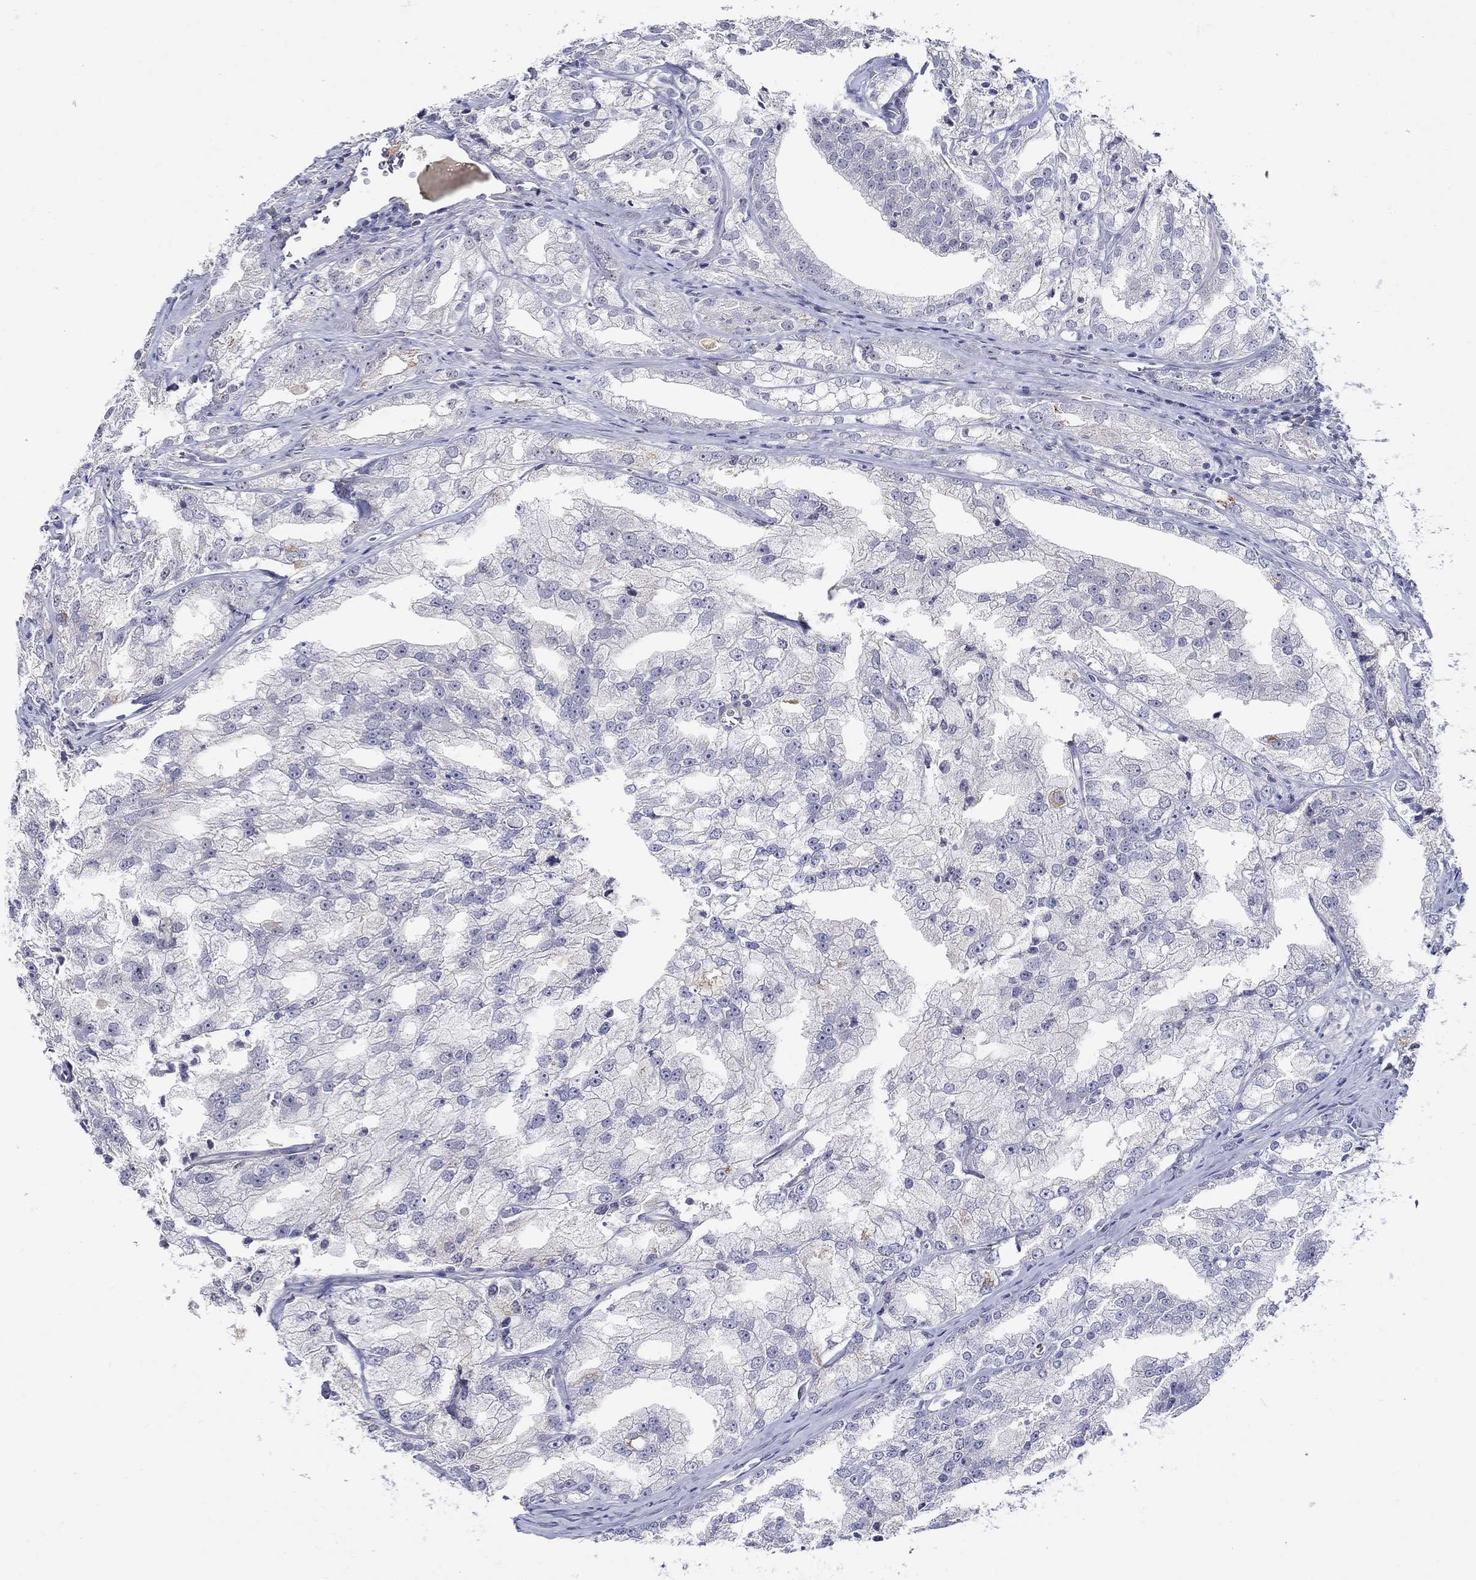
{"staining": {"intensity": "negative", "quantity": "none", "location": "none"}, "tissue": "prostate cancer", "cell_type": "Tumor cells", "image_type": "cancer", "snomed": [{"axis": "morphology", "description": "Adenocarcinoma, NOS"}, {"axis": "topography", "description": "Prostate"}], "caption": "A histopathology image of human prostate cancer (adenocarcinoma) is negative for staining in tumor cells.", "gene": "SLC30A3", "patient": {"sex": "male", "age": 70}}